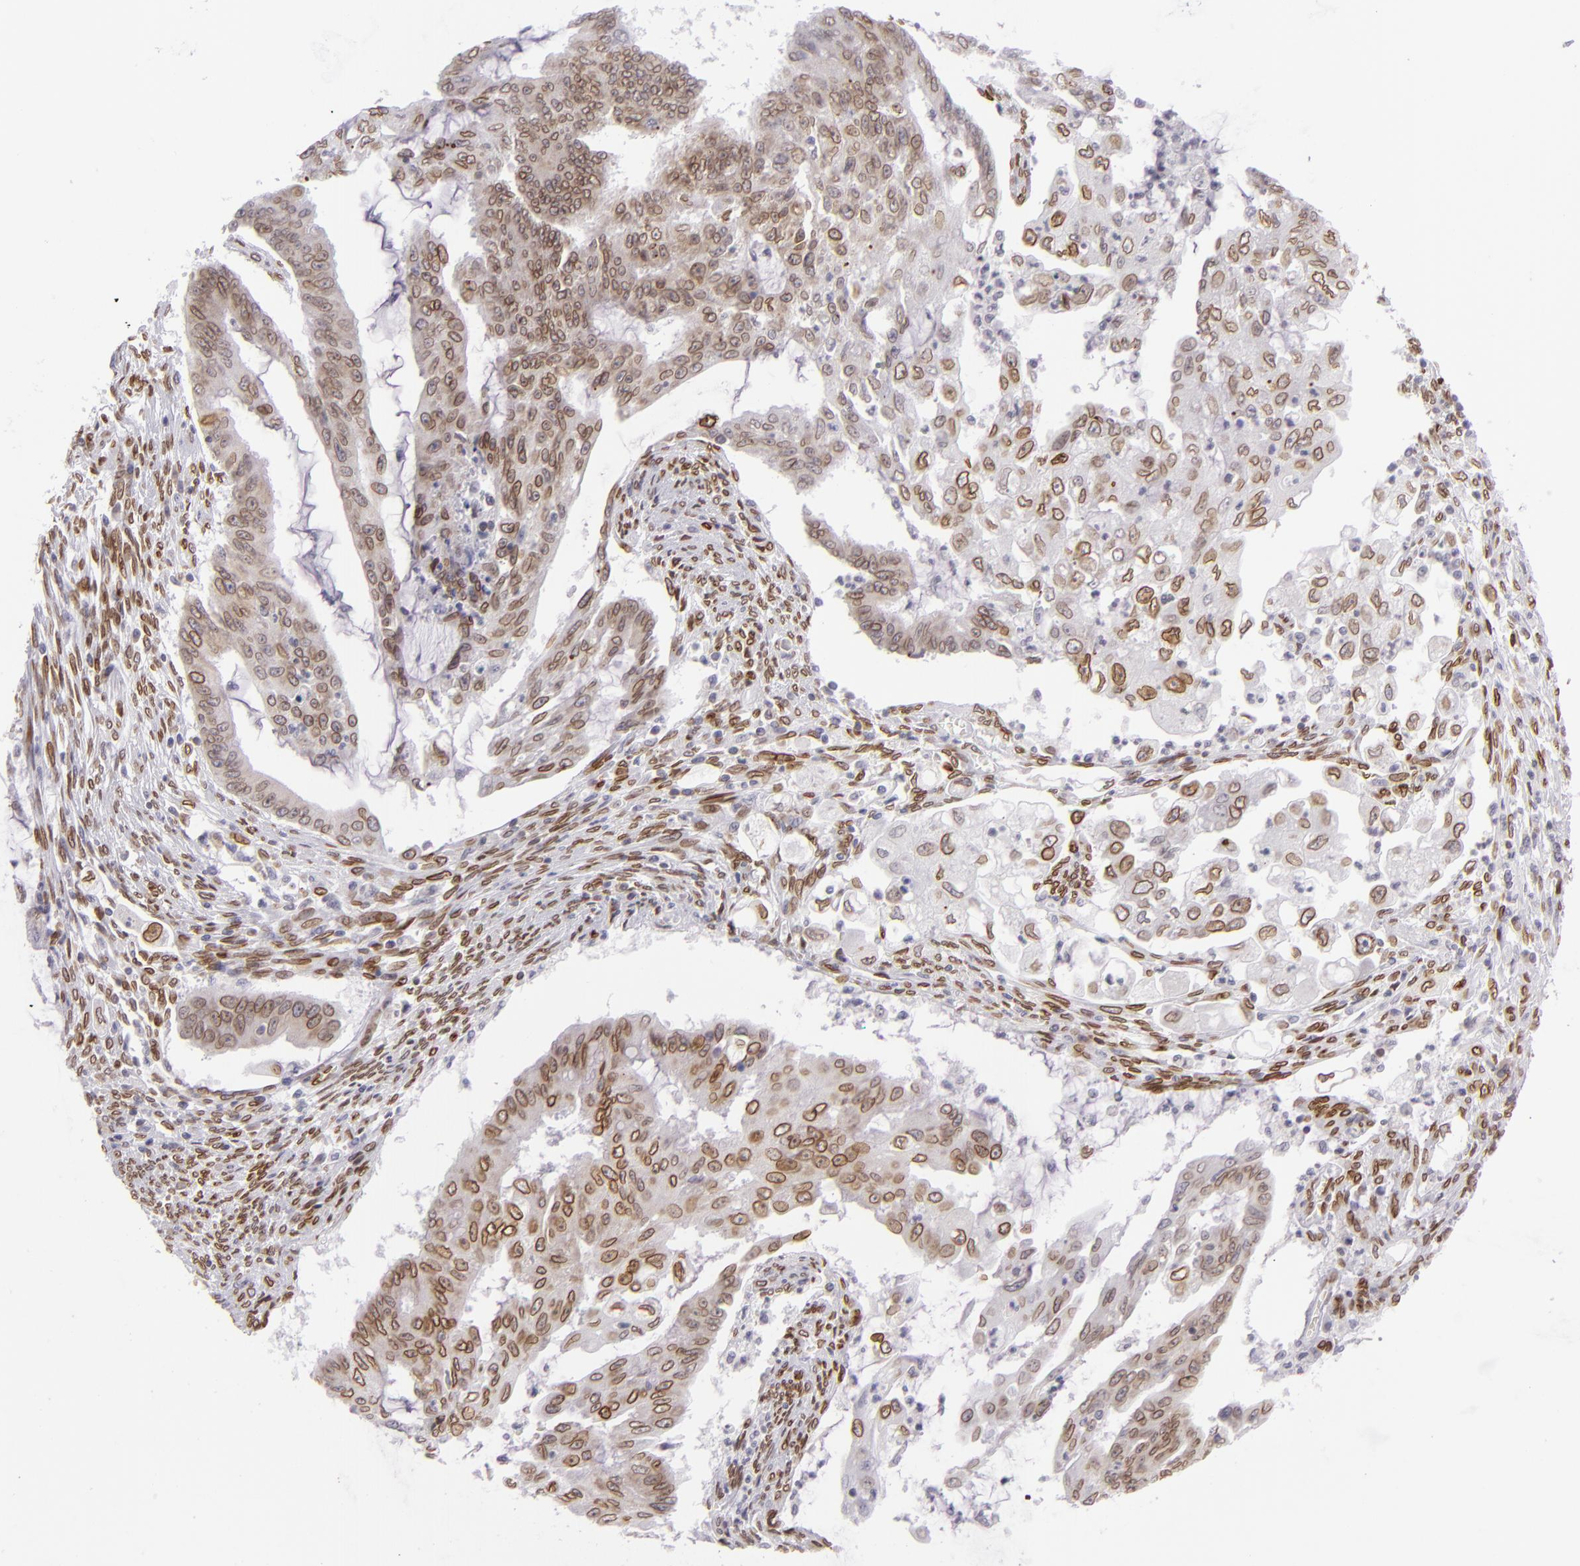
{"staining": {"intensity": "moderate", "quantity": ">75%", "location": "cytoplasmic/membranous,nuclear"}, "tissue": "endometrial cancer", "cell_type": "Tumor cells", "image_type": "cancer", "snomed": [{"axis": "morphology", "description": "Adenocarcinoma, NOS"}, {"axis": "topography", "description": "Endometrium"}], "caption": "Immunohistochemical staining of human endometrial cancer shows medium levels of moderate cytoplasmic/membranous and nuclear staining in approximately >75% of tumor cells. (DAB = brown stain, brightfield microscopy at high magnification).", "gene": "EMD", "patient": {"sex": "female", "age": 75}}